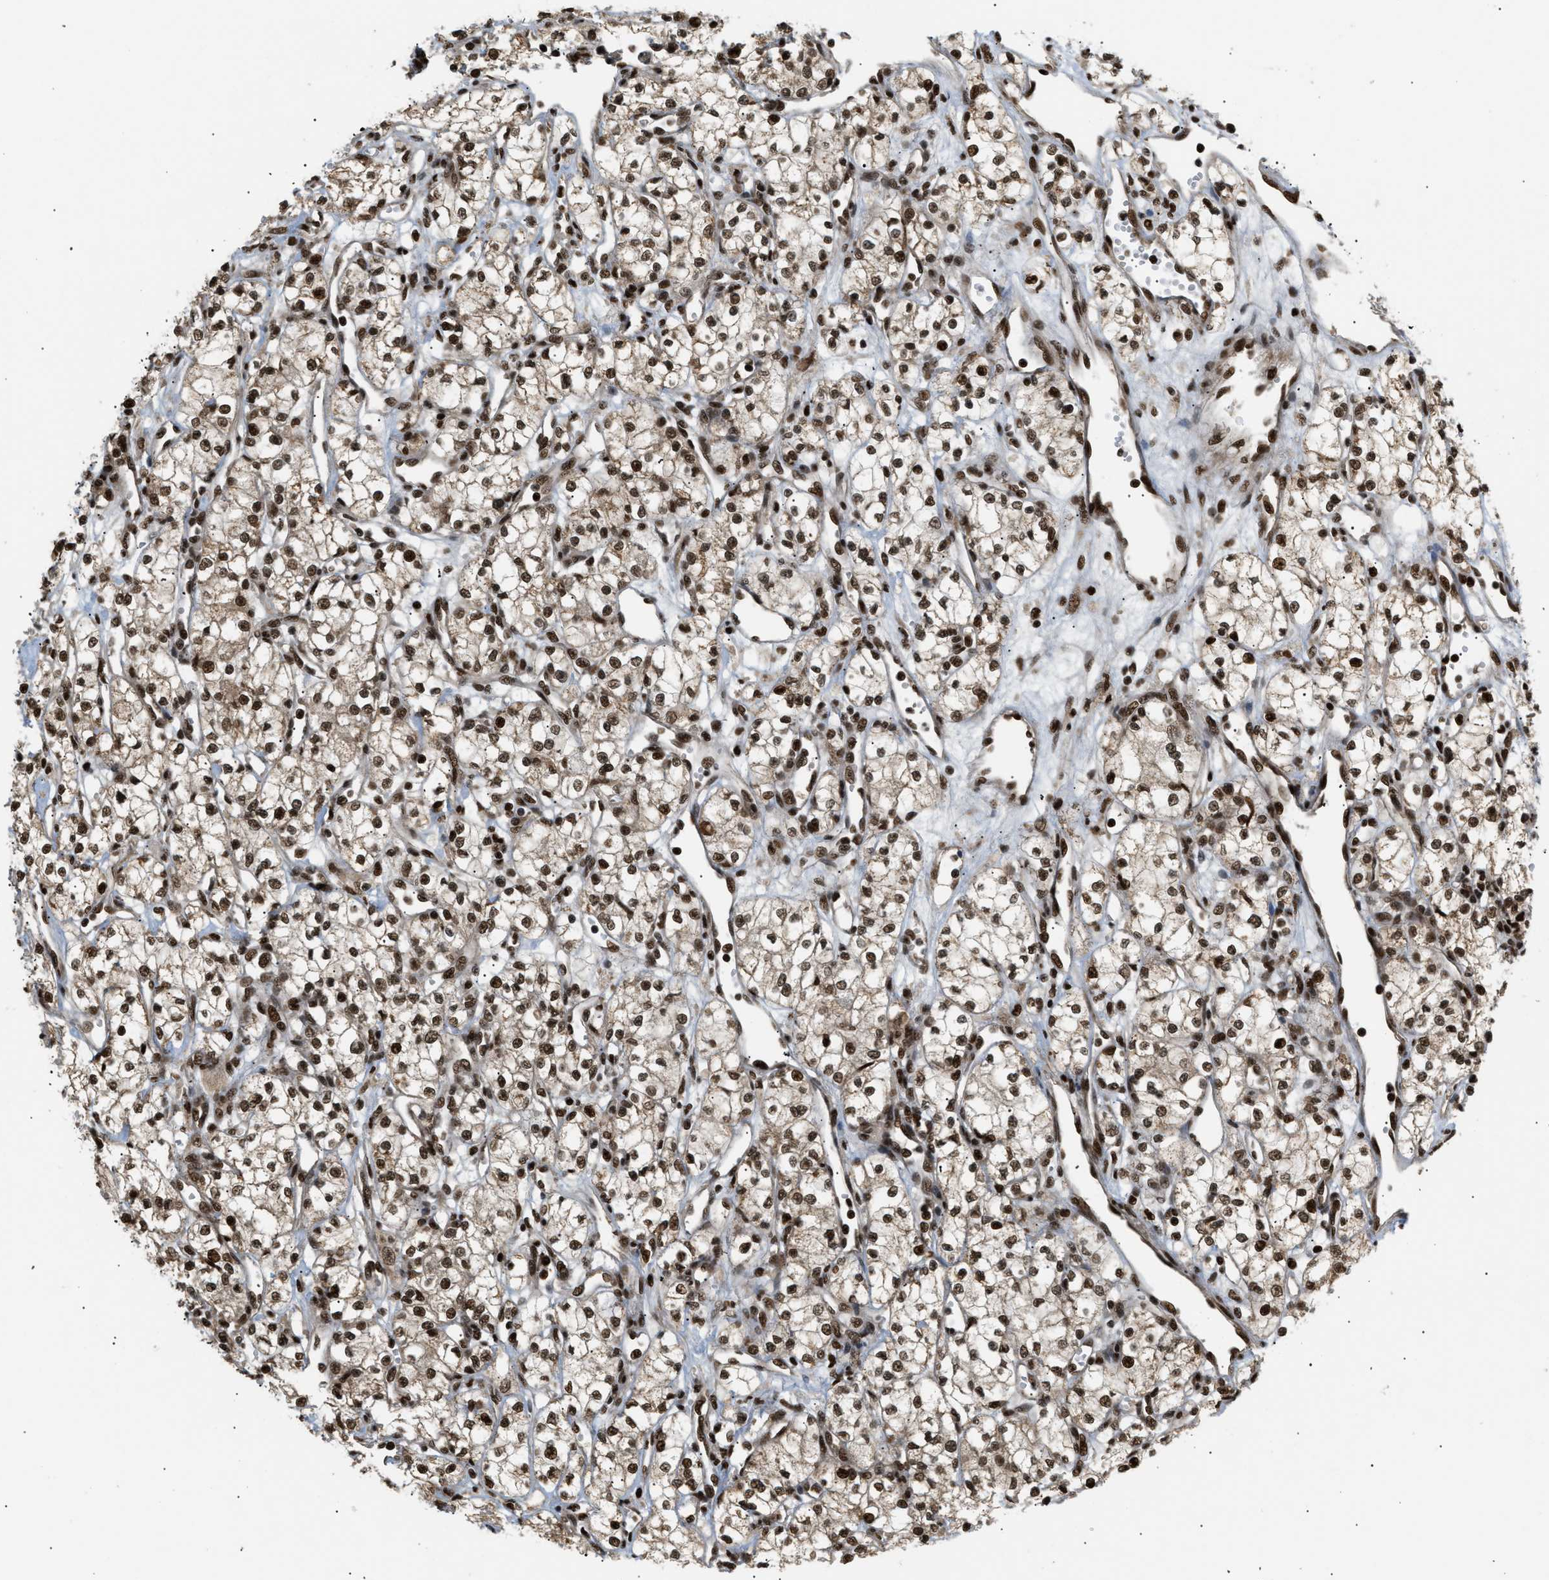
{"staining": {"intensity": "strong", "quantity": ">75%", "location": "nuclear"}, "tissue": "renal cancer", "cell_type": "Tumor cells", "image_type": "cancer", "snomed": [{"axis": "morphology", "description": "Adenocarcinoma, NOS"}, {"axis": "topography", "description": "Kidney"}], "caption": "This histopathology image shows renal adenocarcinoma stained with immunohistochemistry (IHC) to label a protein in brown. The nuclear of tumor cells show strong positivity for the protein. Nuclei are counter-stained blue.", "gene": "RBM5", "patient": {"sex": "male", "age": 59}}